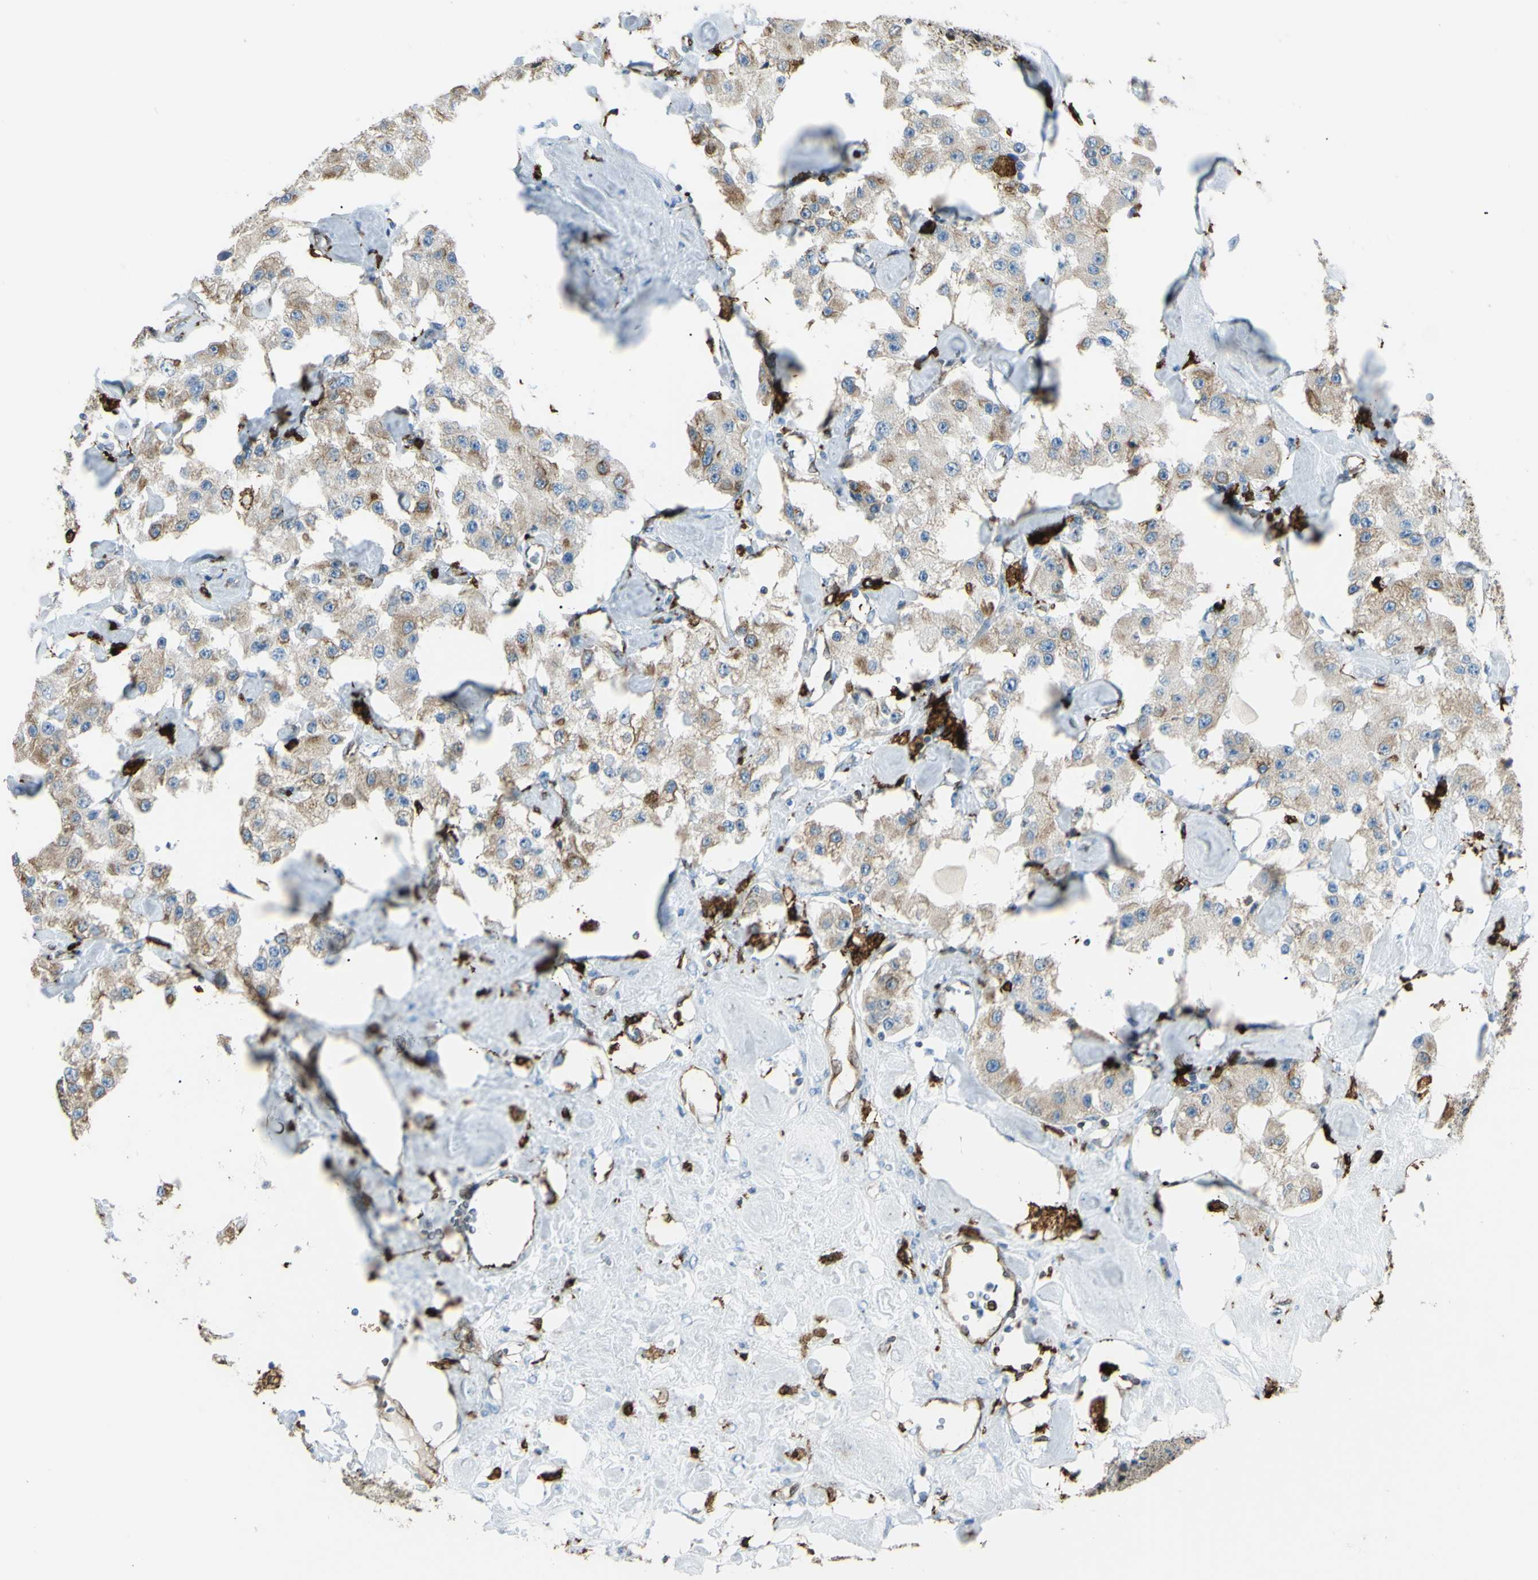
{"staining": {"intensity": "weak", "quantity": ">75%", "location": "cytoplasmic/membranous"}, "tissue": "carcinoid", "cell_type": "Tumor cells", "image_type": "cancer", "snomed": [{"axis": "morphology", "description": "Carcinoid, malignant, NOS"}, {"axis": "topography", "description": "Pancreas"}], "caption": "Carcinoid (malignant) was stained to show a protein in brown. There is low levels of weak cytoplasmic/membranous staining in about >75% of tumor cells.", "gene": "CD74", "patient": {"sex": "male", "age": 41}}